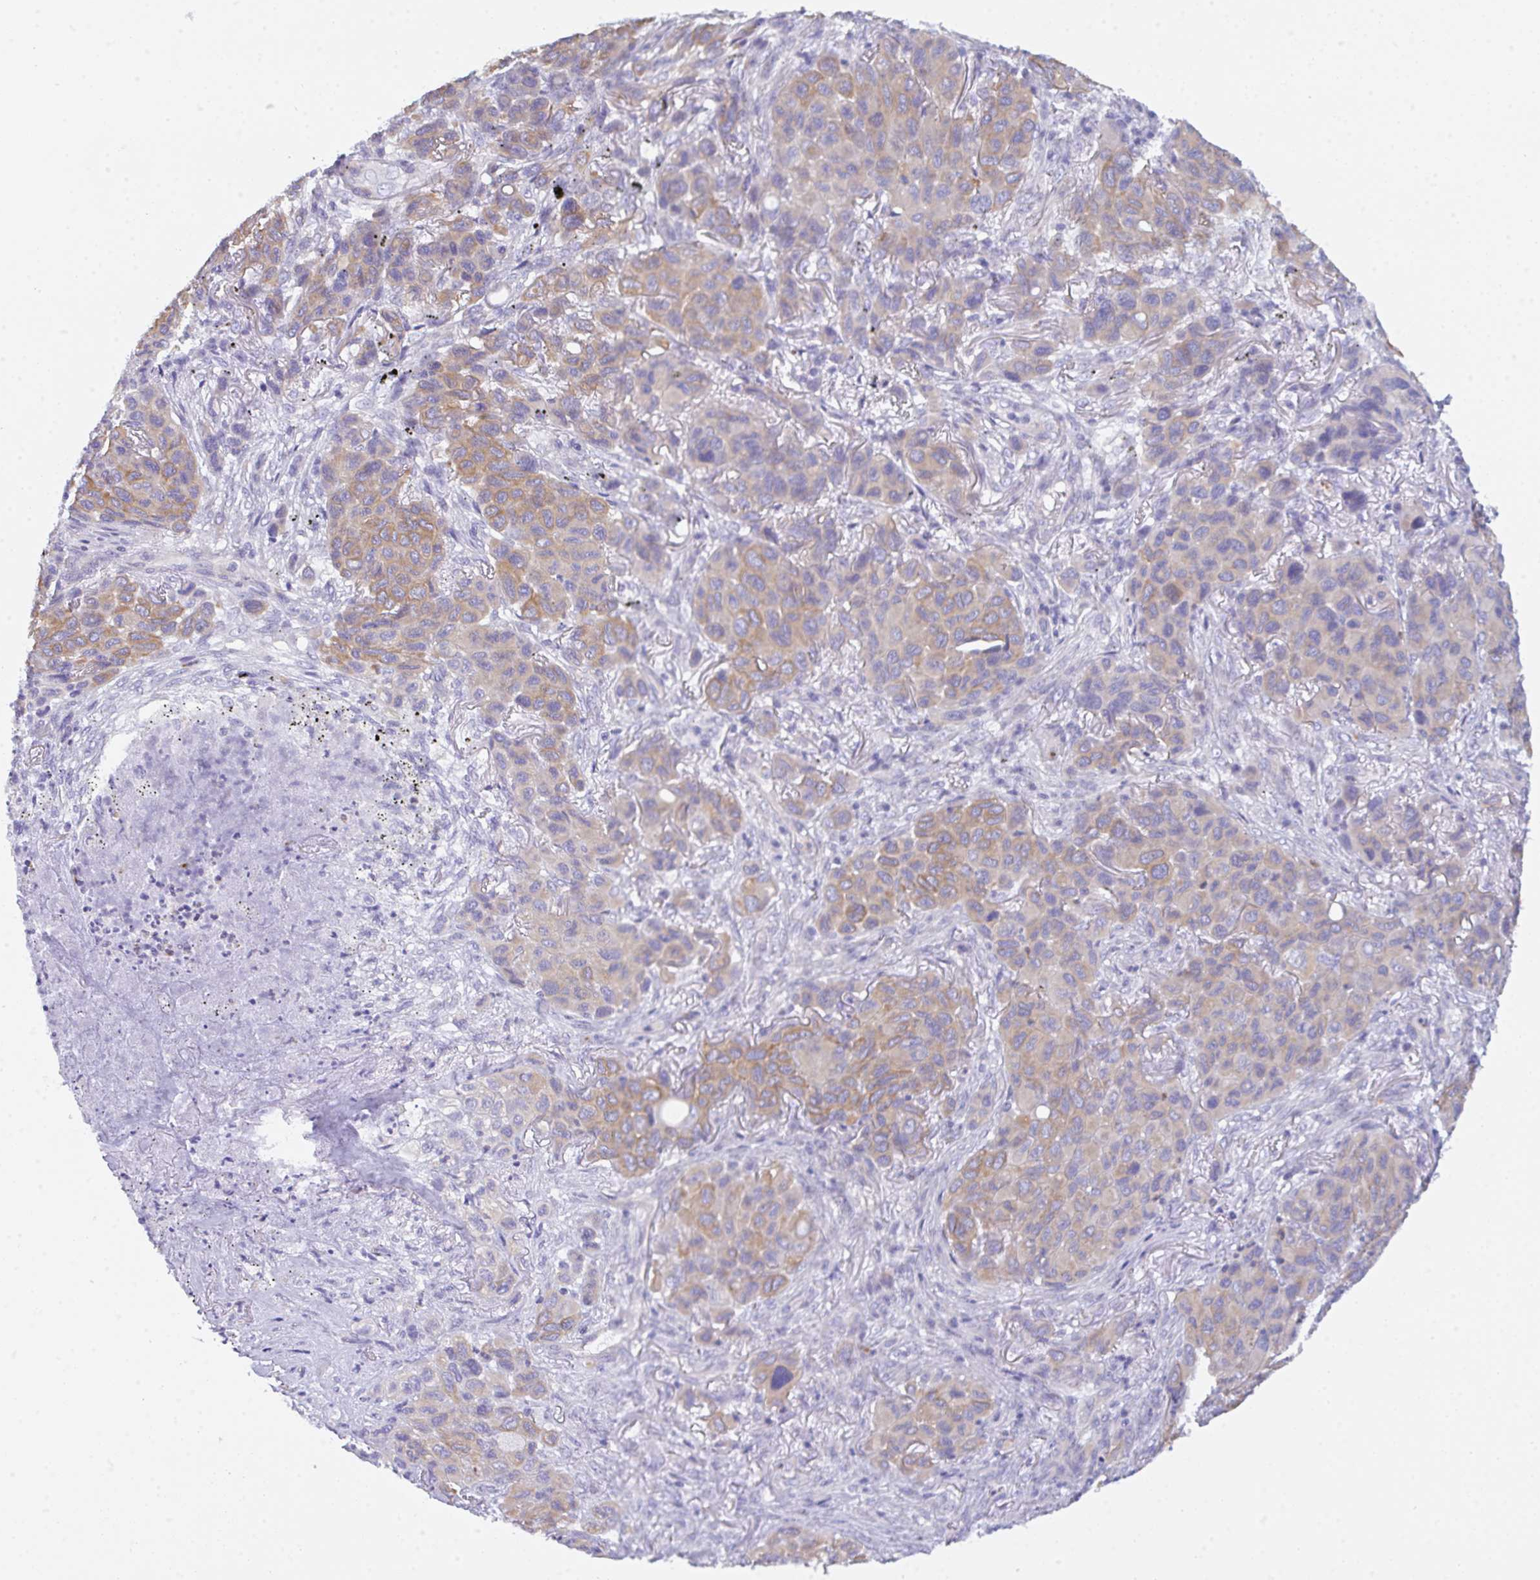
{"staining": {"intensity": "moderate", "quantity": "25%-75%", "location": "cytoplasmic/membranous"}, "tissue": "melanoma", "cell_type": "Tumor cells", "image_type": "cancer", "snomed": [{"axis": "morphology", "description": "Malignant melanoma, Metastatic site"}, {"axis": "topography", "description": "Lung"}], "caption": "There is medium levels of moderate cytoplasmic/membranous staining in tumor cells of melanoma, as demonstrated by immunohistochemical staining (brown color).", "gene": "CEP170B", "patient": {"sex": "male", "age": 48}}